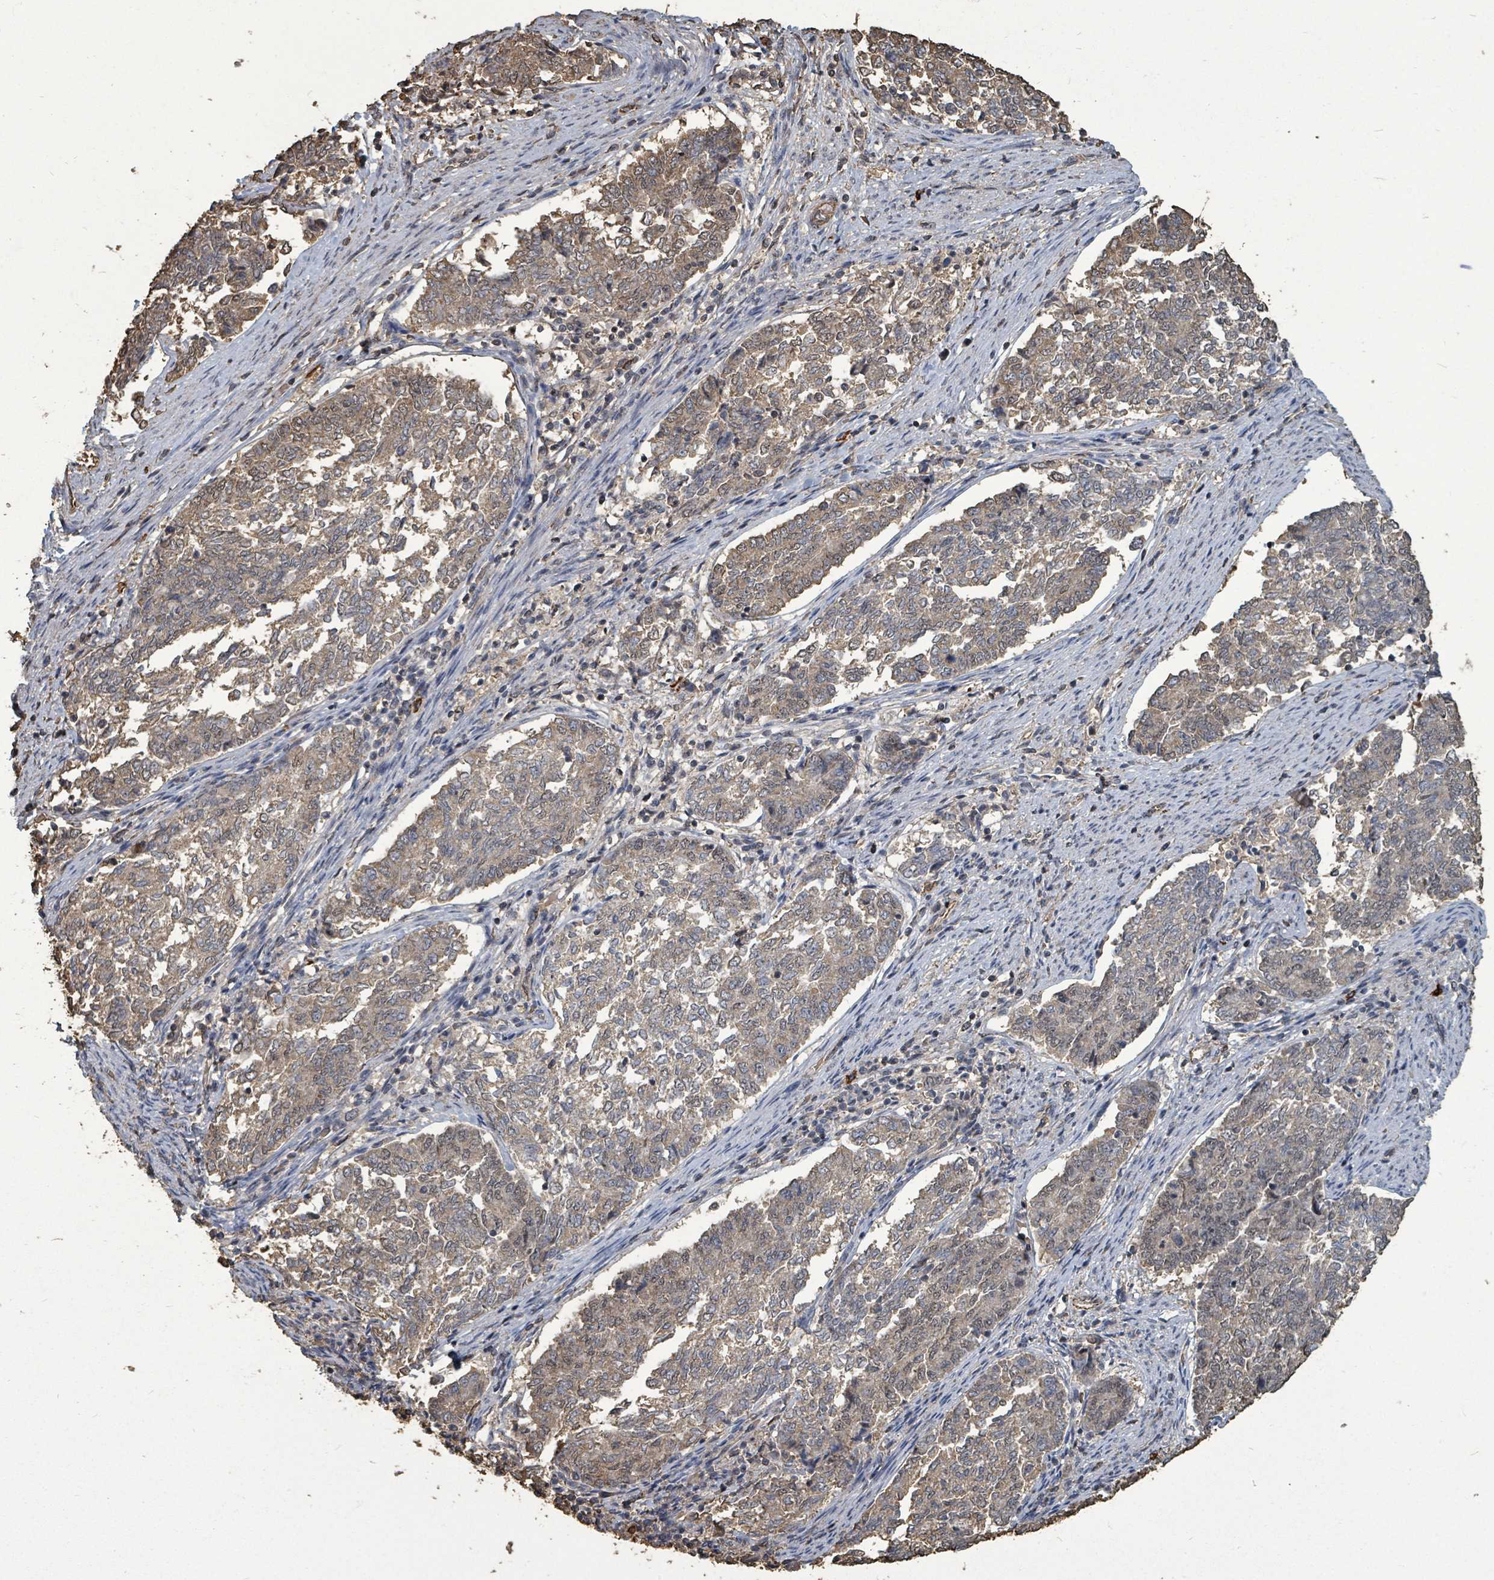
{"staining": {"intensity": "moderate", "quantity": "25%-75%", "location": "cytoplasmic/membranous"}, "tissue": "endometrial cancer", "cell_type": "Tumor cells", "image_type": "cancer", "snomed": [{"axis": "morphology", "description": "Adenocarcinoma, NOS"}, {"axis": "topography", "description": "Endometrium"}], "caption": "Approximately 25%-75% of tumor cells in human endometrial adenocarcinoma demonstrate moderate cytoplasmic/membranous protein staining as visualized by brown immunohistochemical staining.", "gene": "C6orf52", "patient": {"sex": "female", "age": 80}}